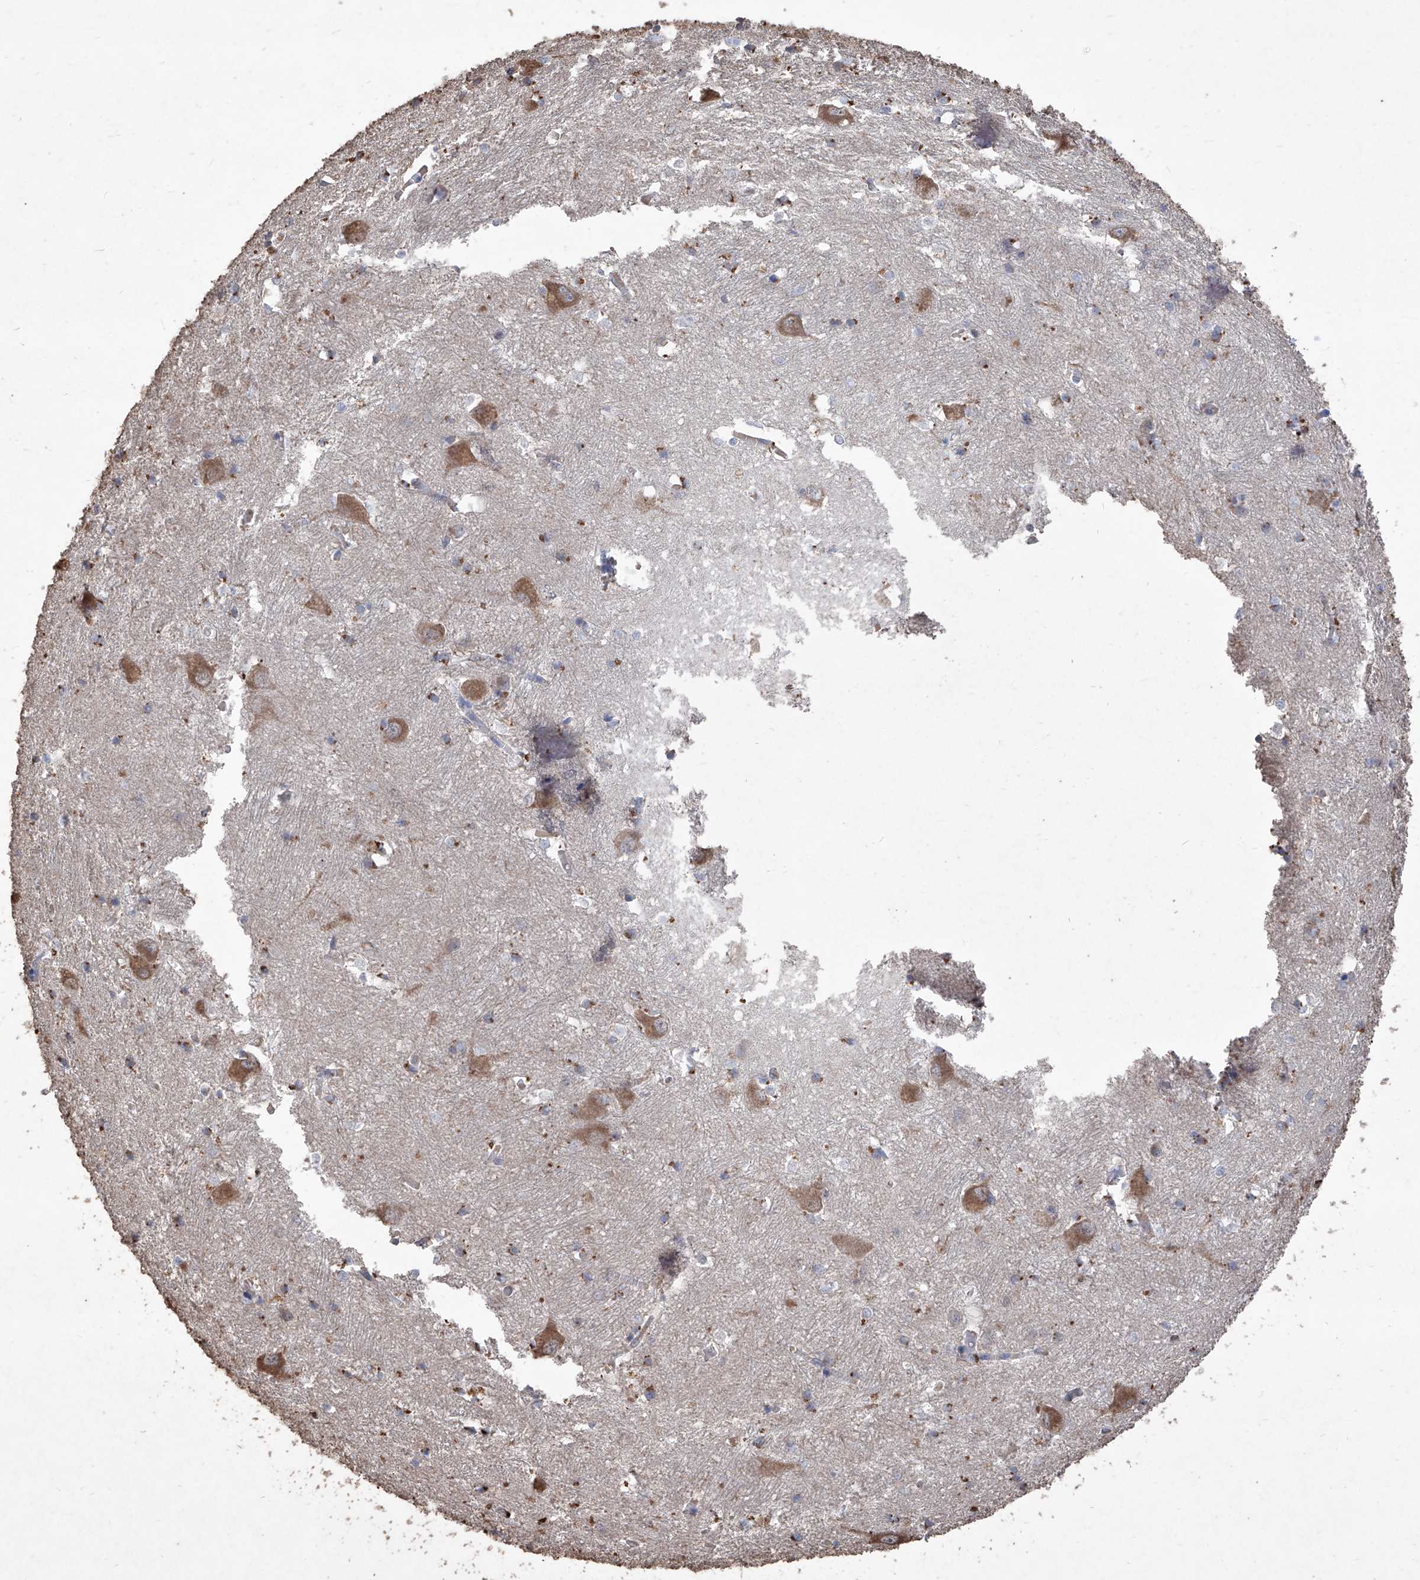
{"staining": {"intensity": "weak", "quantity": "<25%", "location": "cytoplasmic/membranous"}, "tissue": "caudate", "cell_type": "Glial cells", "image_type": "normal", "snomed": [{"axis": "morphology", "description": "Normal tissue, NOS"}, {"axis": "topography", "description": "Lateral ventricle wall"}], "caption": "Immunohistochemistry of unremarkable human caudate exhibits no staining in glial cells.", "gene": "EML1", "patient": {"sex": "male", "age": 37}}